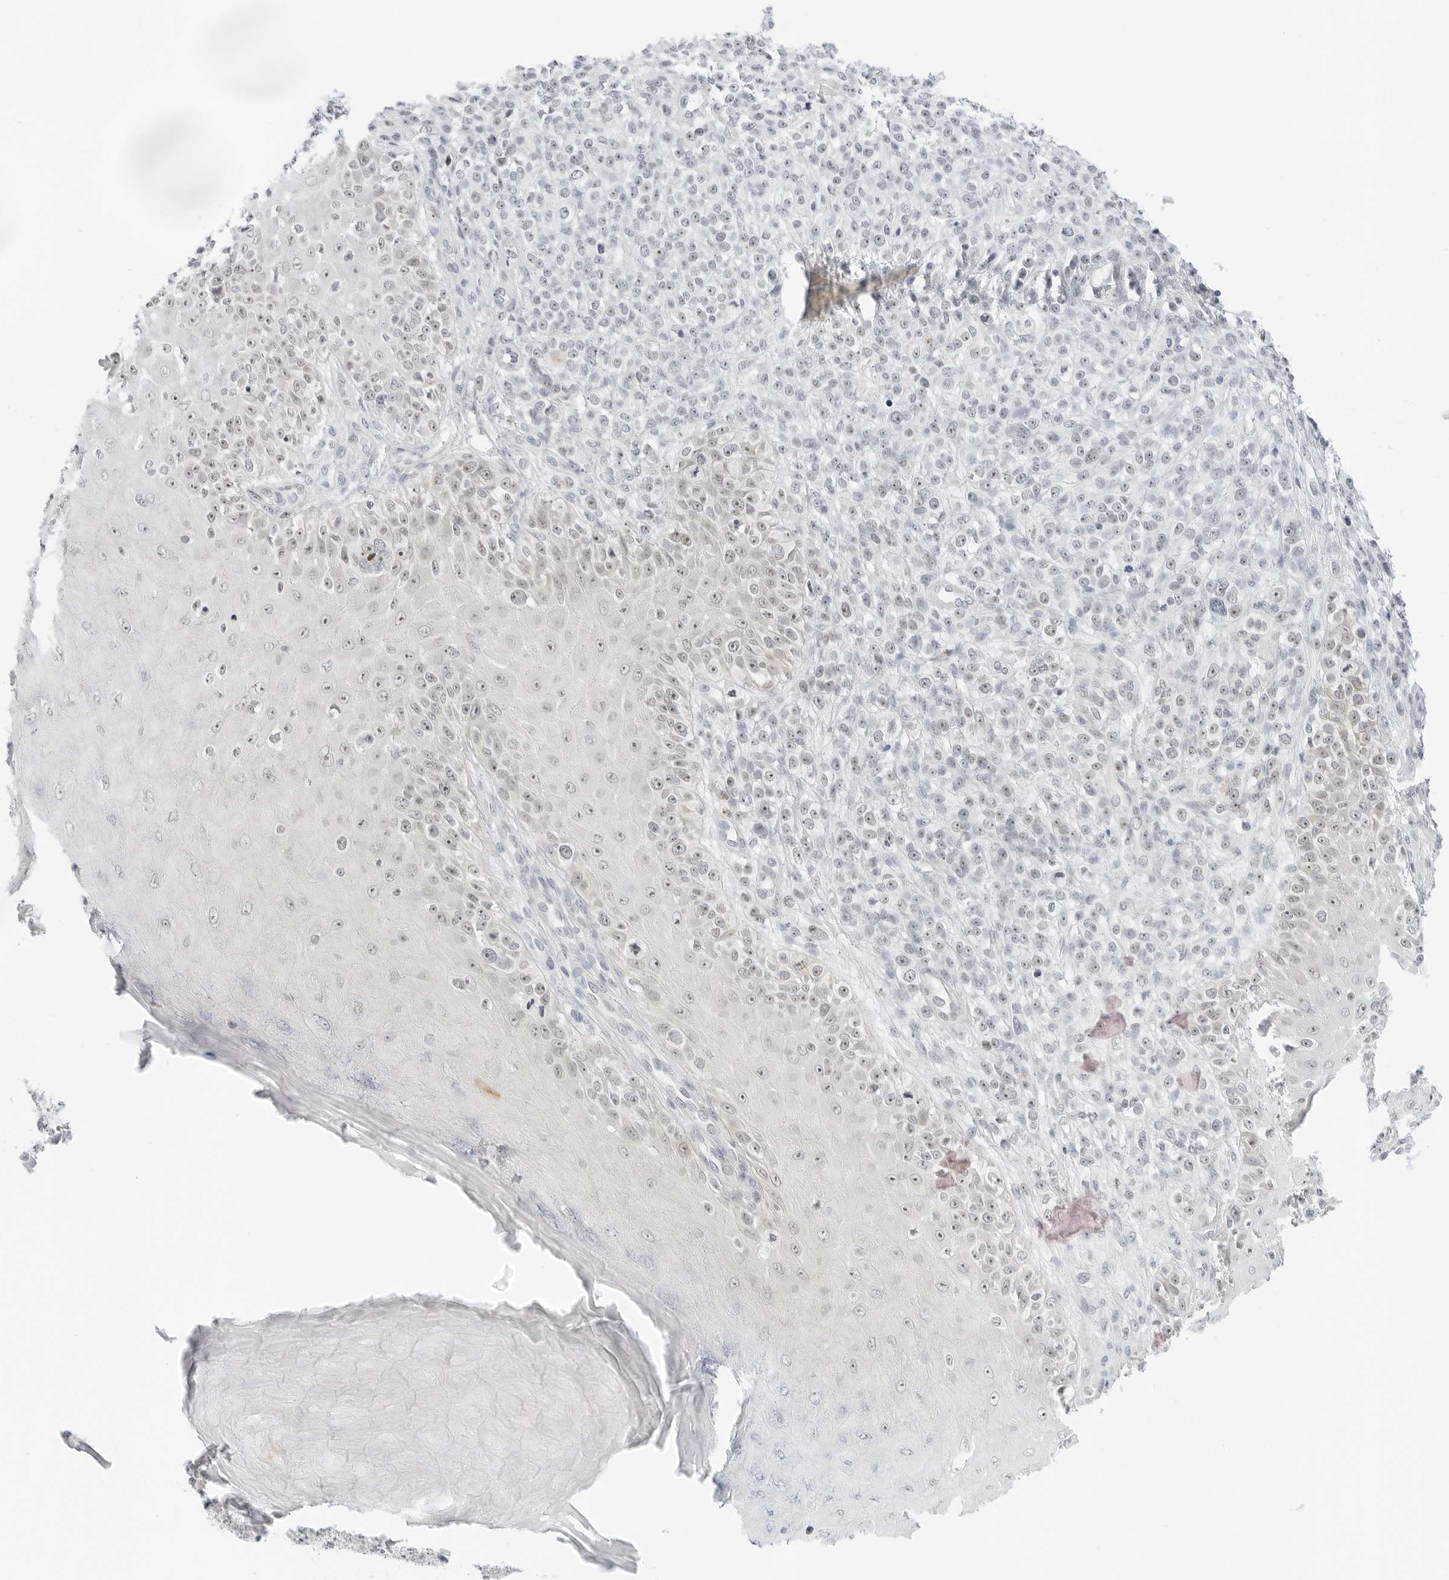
{"staining": {"intensity": "weak", "quantity": "<25%", "location": "nuclear"}, "tissue": "melanoma", "cell_type": "Tumor cells", "image_type": "cancer", "snomed": [{"axis": "morphology", "description": "Malignant melanoma, NOS"}, {"axis": "topography", "description": "Skin"}], "caption": "Micrograph shows no protein expression in tumor cells of malignant melanoma tissue. Brightfield microscopy of immunohistochemistry stained with DAB (3,3'-diaminobenzidine) (brown) and hematoxylin (blue), captured at high magnification.", "gene": "CCSAP", "patient": {"sex": "female", "age": 55}}